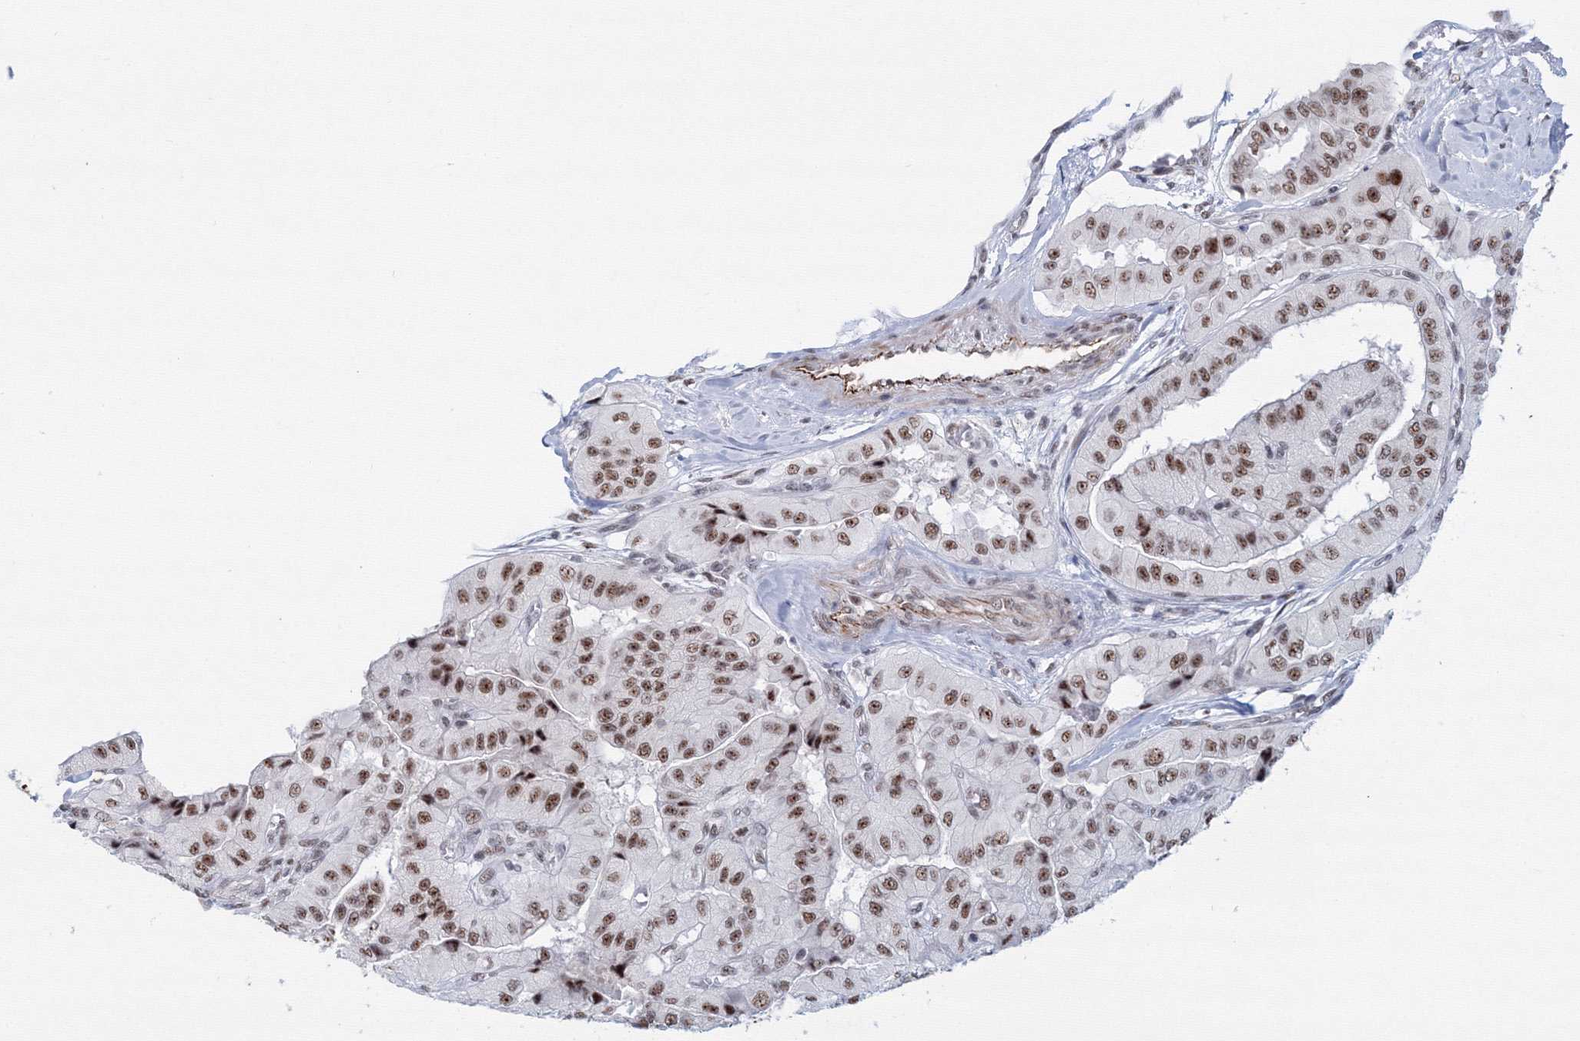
{"staining": {"intensity": "moderate", "quantity": ">75%", "location": "nuclear"}, "tissue": "thyroid cancer", "cell_type": "Tumor cells", "image_type": "cancer", "snomed": [{"axis": "morphology", "description": "Papillary adenocarcinoma, NOS"}, {"axis": "topography", "description": "Thyroid gland"}], "caption": "Immunohistochemistry photomicrograph of neoplastic tissue: human thyroid cancer stained using immunohistochemistry shows medium levels of moderate protein expression localized specifically in the nuclear of tumor cells, appearing as a nuclear brown color.", "gene": "SF3B6", "patient": {"sex": "female", "age": 59}}